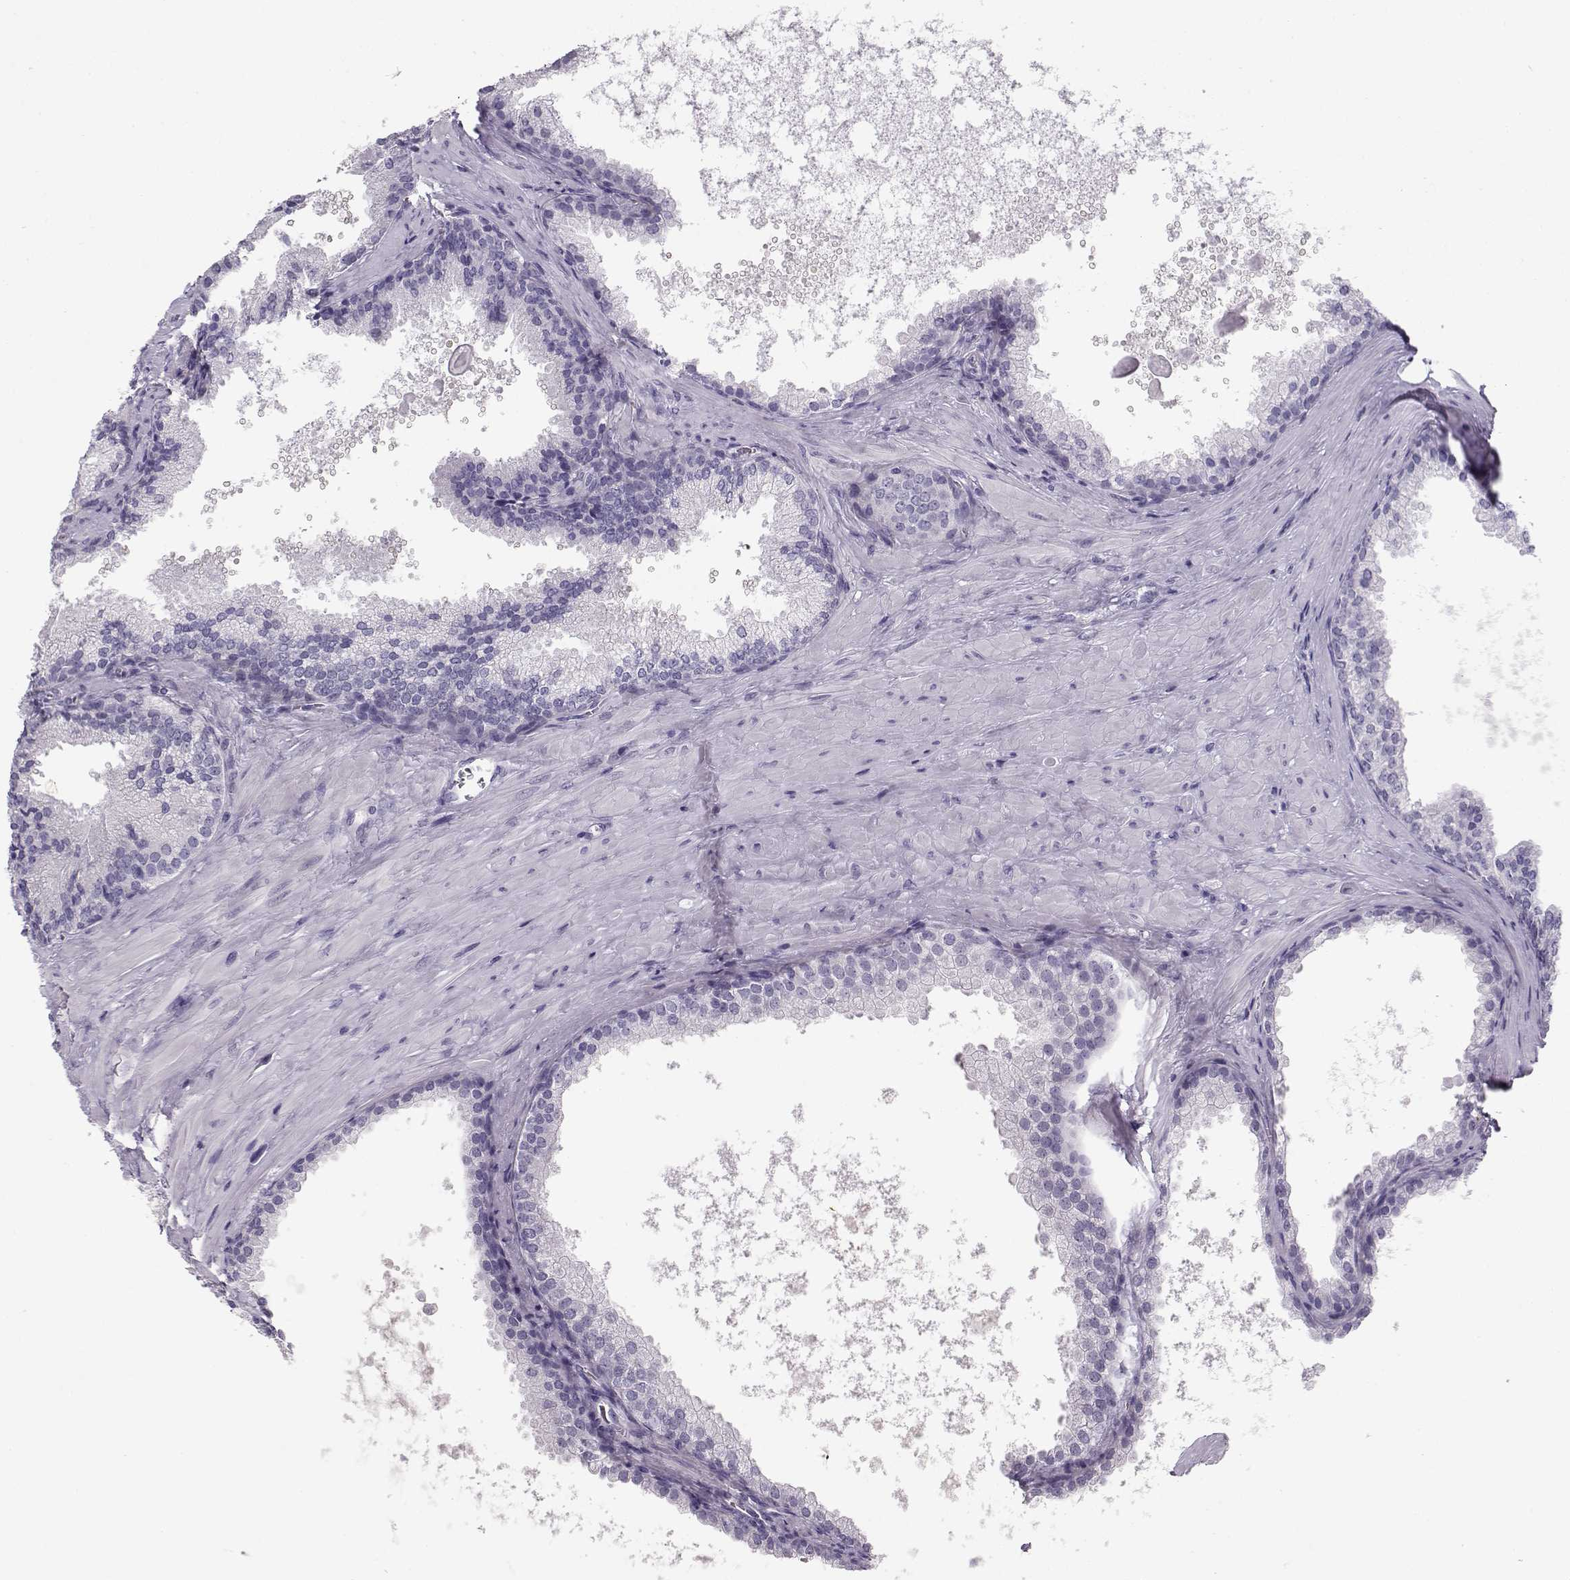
{"staining": {"intensity": "negative", "quantity": "none", "location": "none"}, "tissue": "prostate cancer", "cell_type": "Tumor cells", "image_type": "cancer", "snomed": [{"axis": "morphology", "description": "Adenocarcinoma, Low grade"}, {"axis": "topography", "description": "Prostate"}], "caption": "A histopathology image of human prostate low-grade adenocarcinoma is negative for staining in tumor cells.", "gene": "NUTM1", "patient": {"sex": "male", "age": 56}}